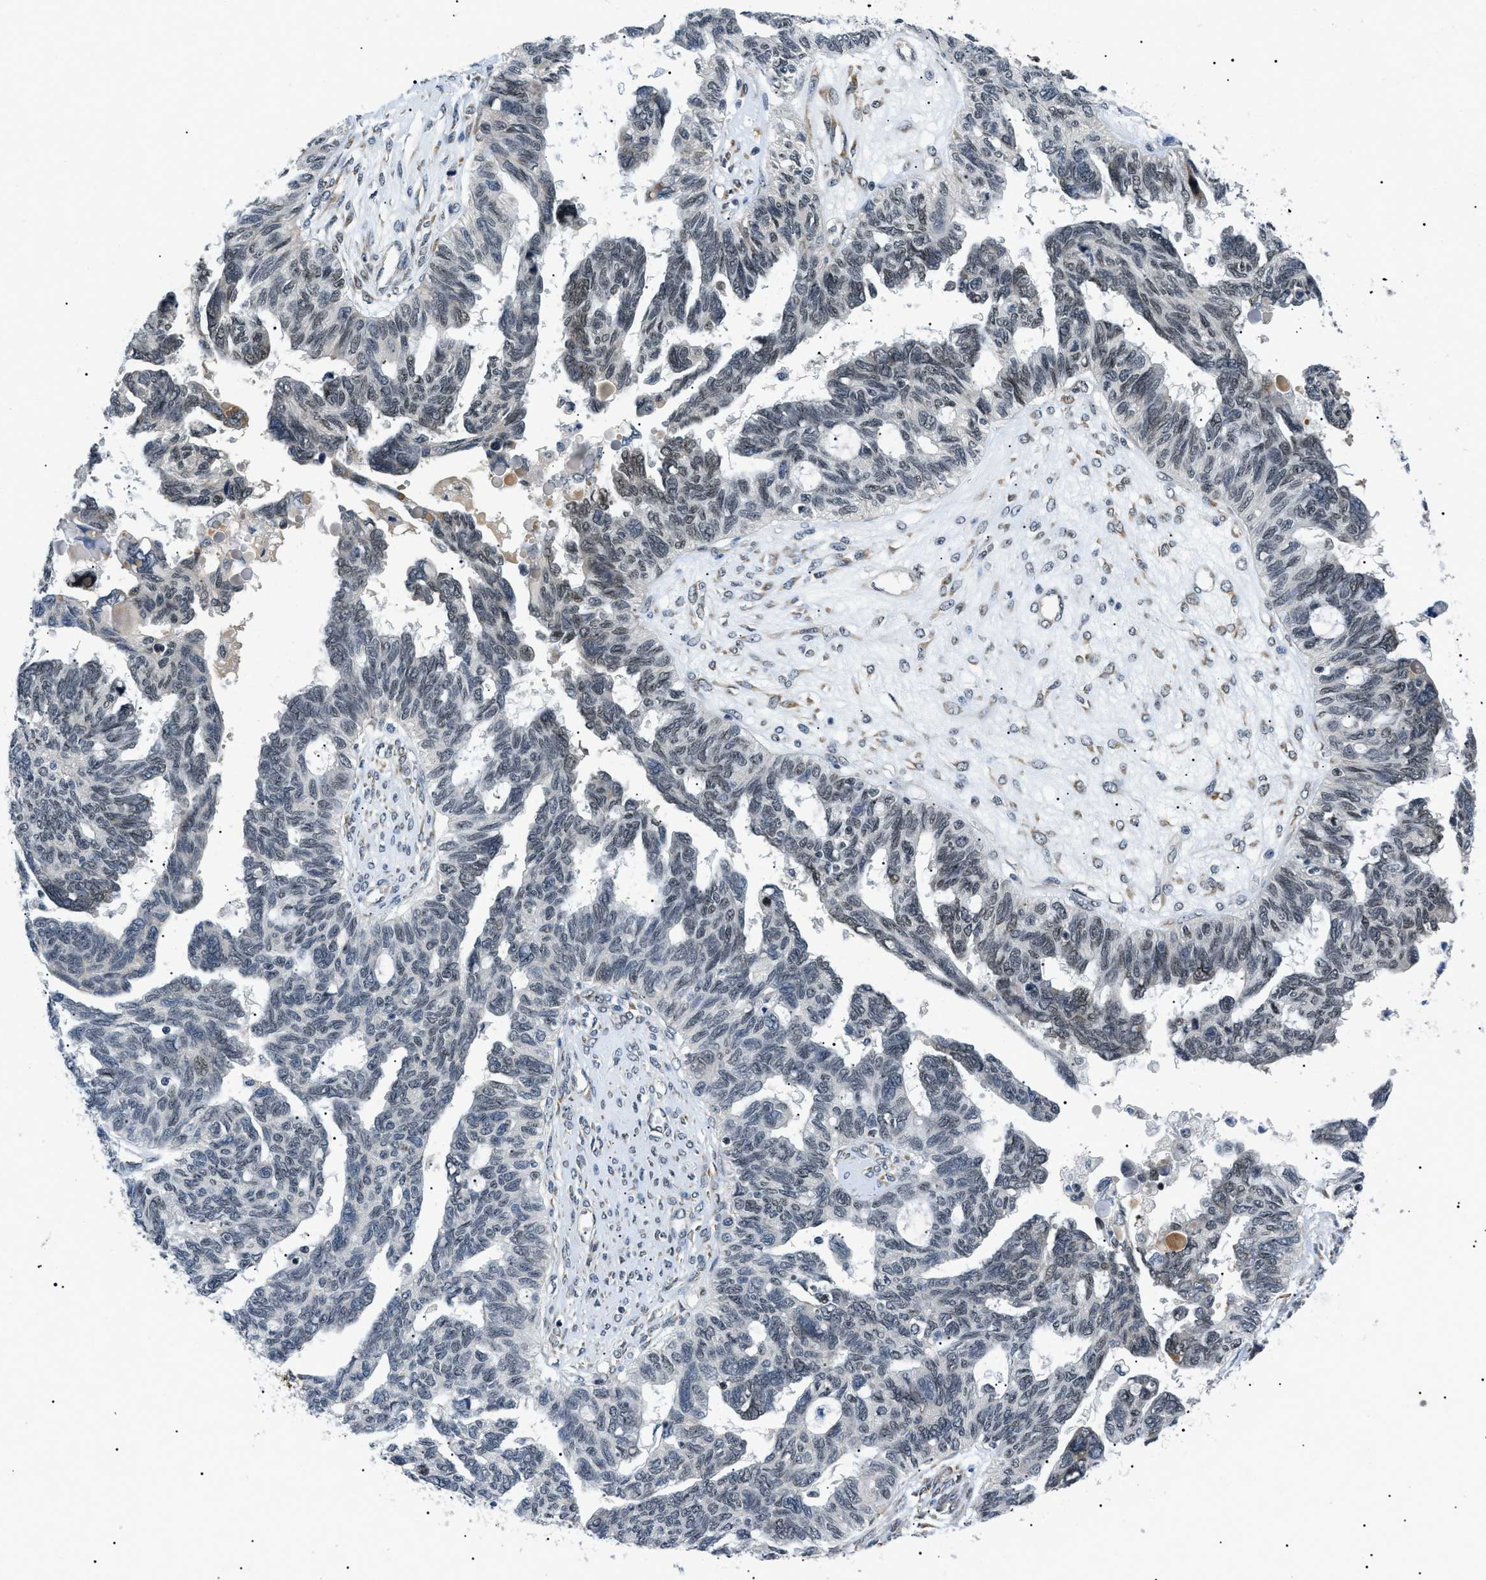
{"staining": {"intensity": "weak", "quantity": "<25%", "location": "nuclear"}, "tissue": "ovarian cancer", "cell_type": "Tumor cells", "image_type": "cancer", "snomed": [{"axis": "morphology", "description": "Cystadenocarcinoma, serous, NOS"}, {"axis": "topography", "description": "Ovary"}], "caption": "Histopathology image shows no significant protein expression in tumor cells of ovarian cancer (serous cystadenocarcinoma).", "gene": "CWC25", "patient": {"sex": "female", "age": 79}}